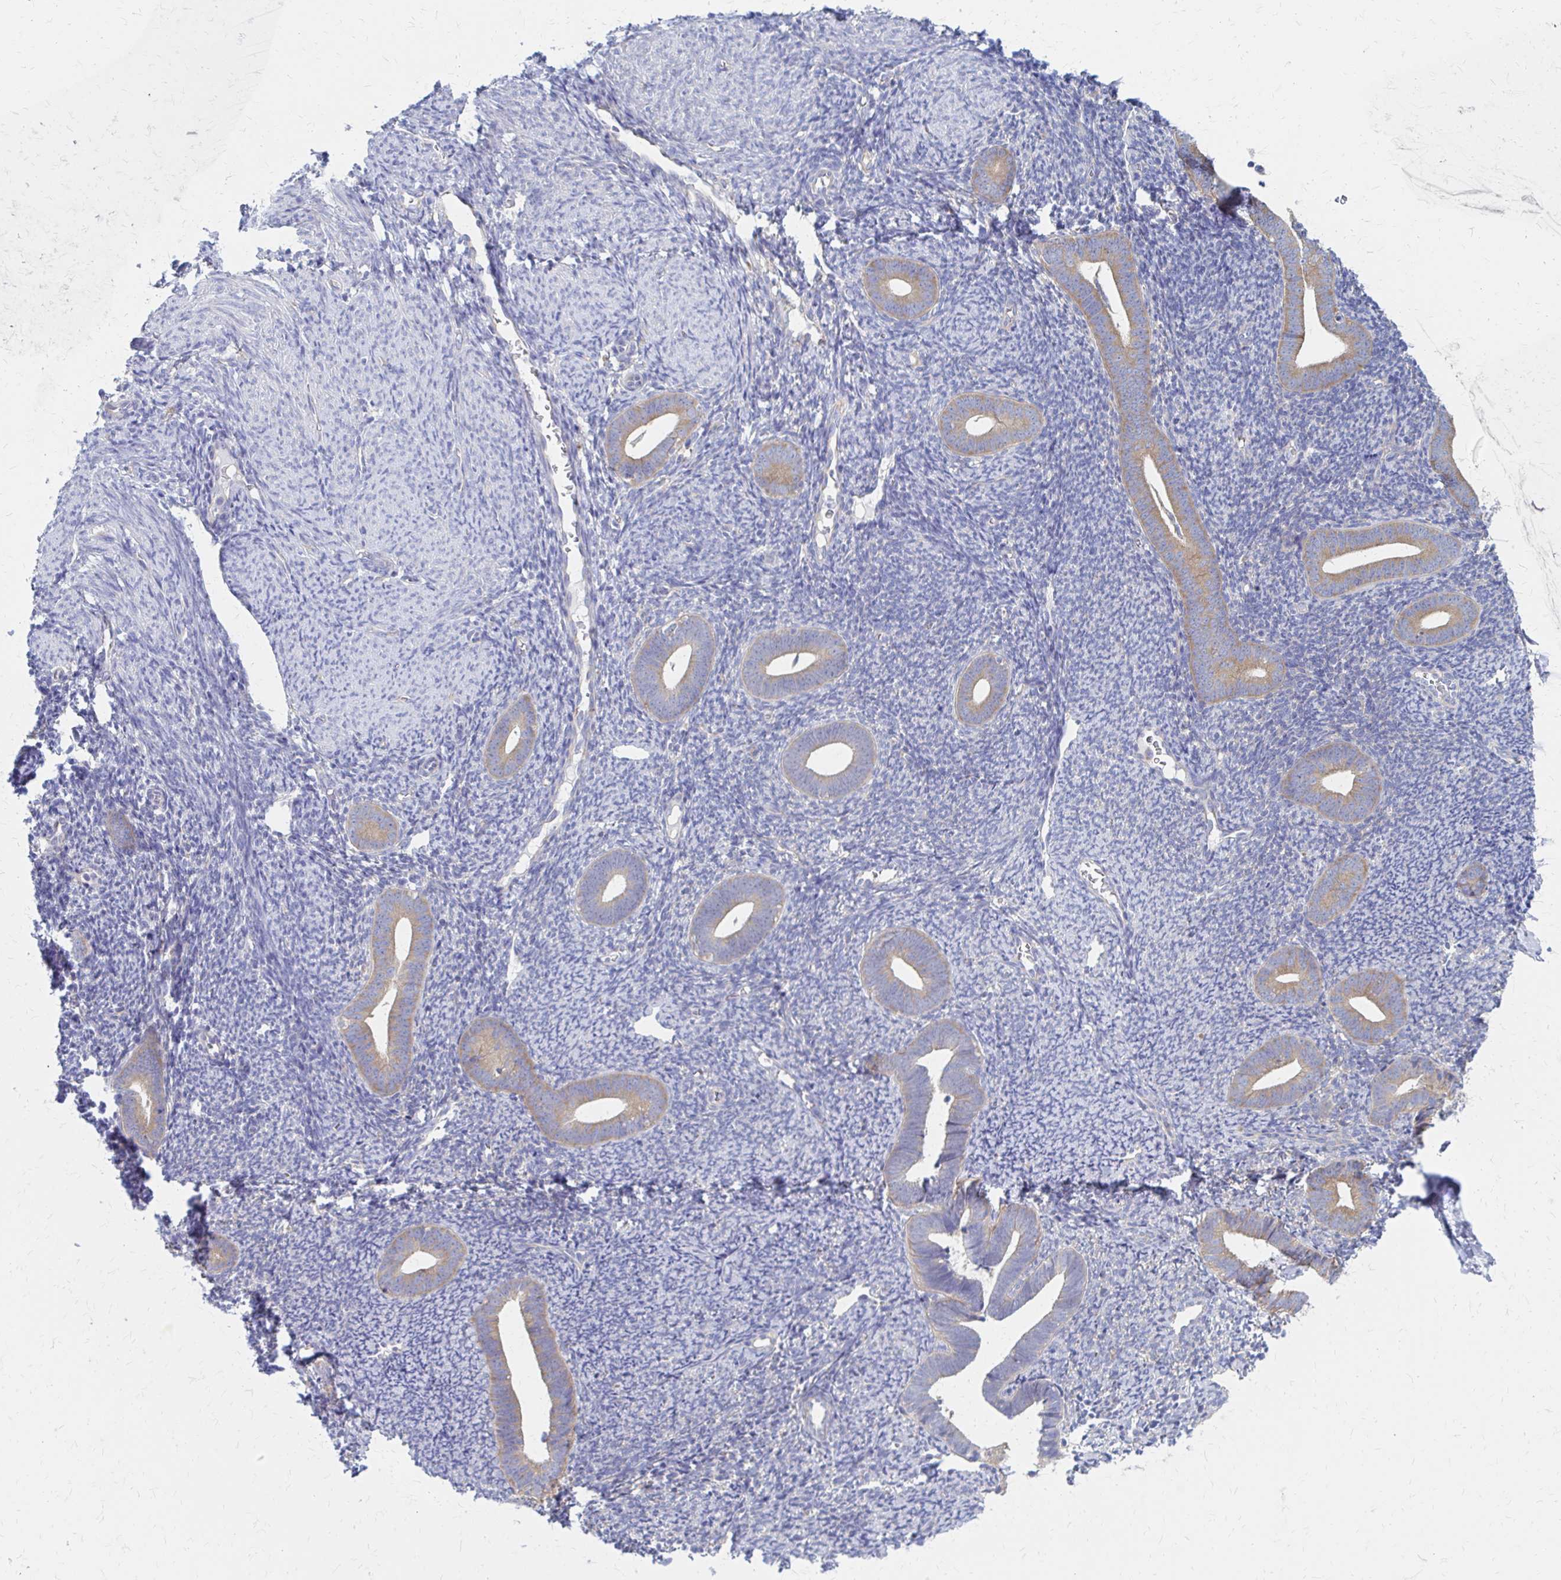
{"staining": {"intensity": "negative", "quantity": "none", "location": "none"}, "tissue": "endometrium", "cell_type": "Cells in endometrial stroma", "image_type": "normal", "snomed": [{"axis": "morphology", "description": "Normal tissue, NOS"}, {"axis": "topography", "description": "Endometrium"}], "caption": "This image is of unremarkable endometrium stained with immunohistochemistry to label a protein in brown with the nuclei are counter-stained blue. There is no positivity in cells in endometrial stroma.", "gene": "RPL27A", "patient": {"sex": "female", "age": 39}}